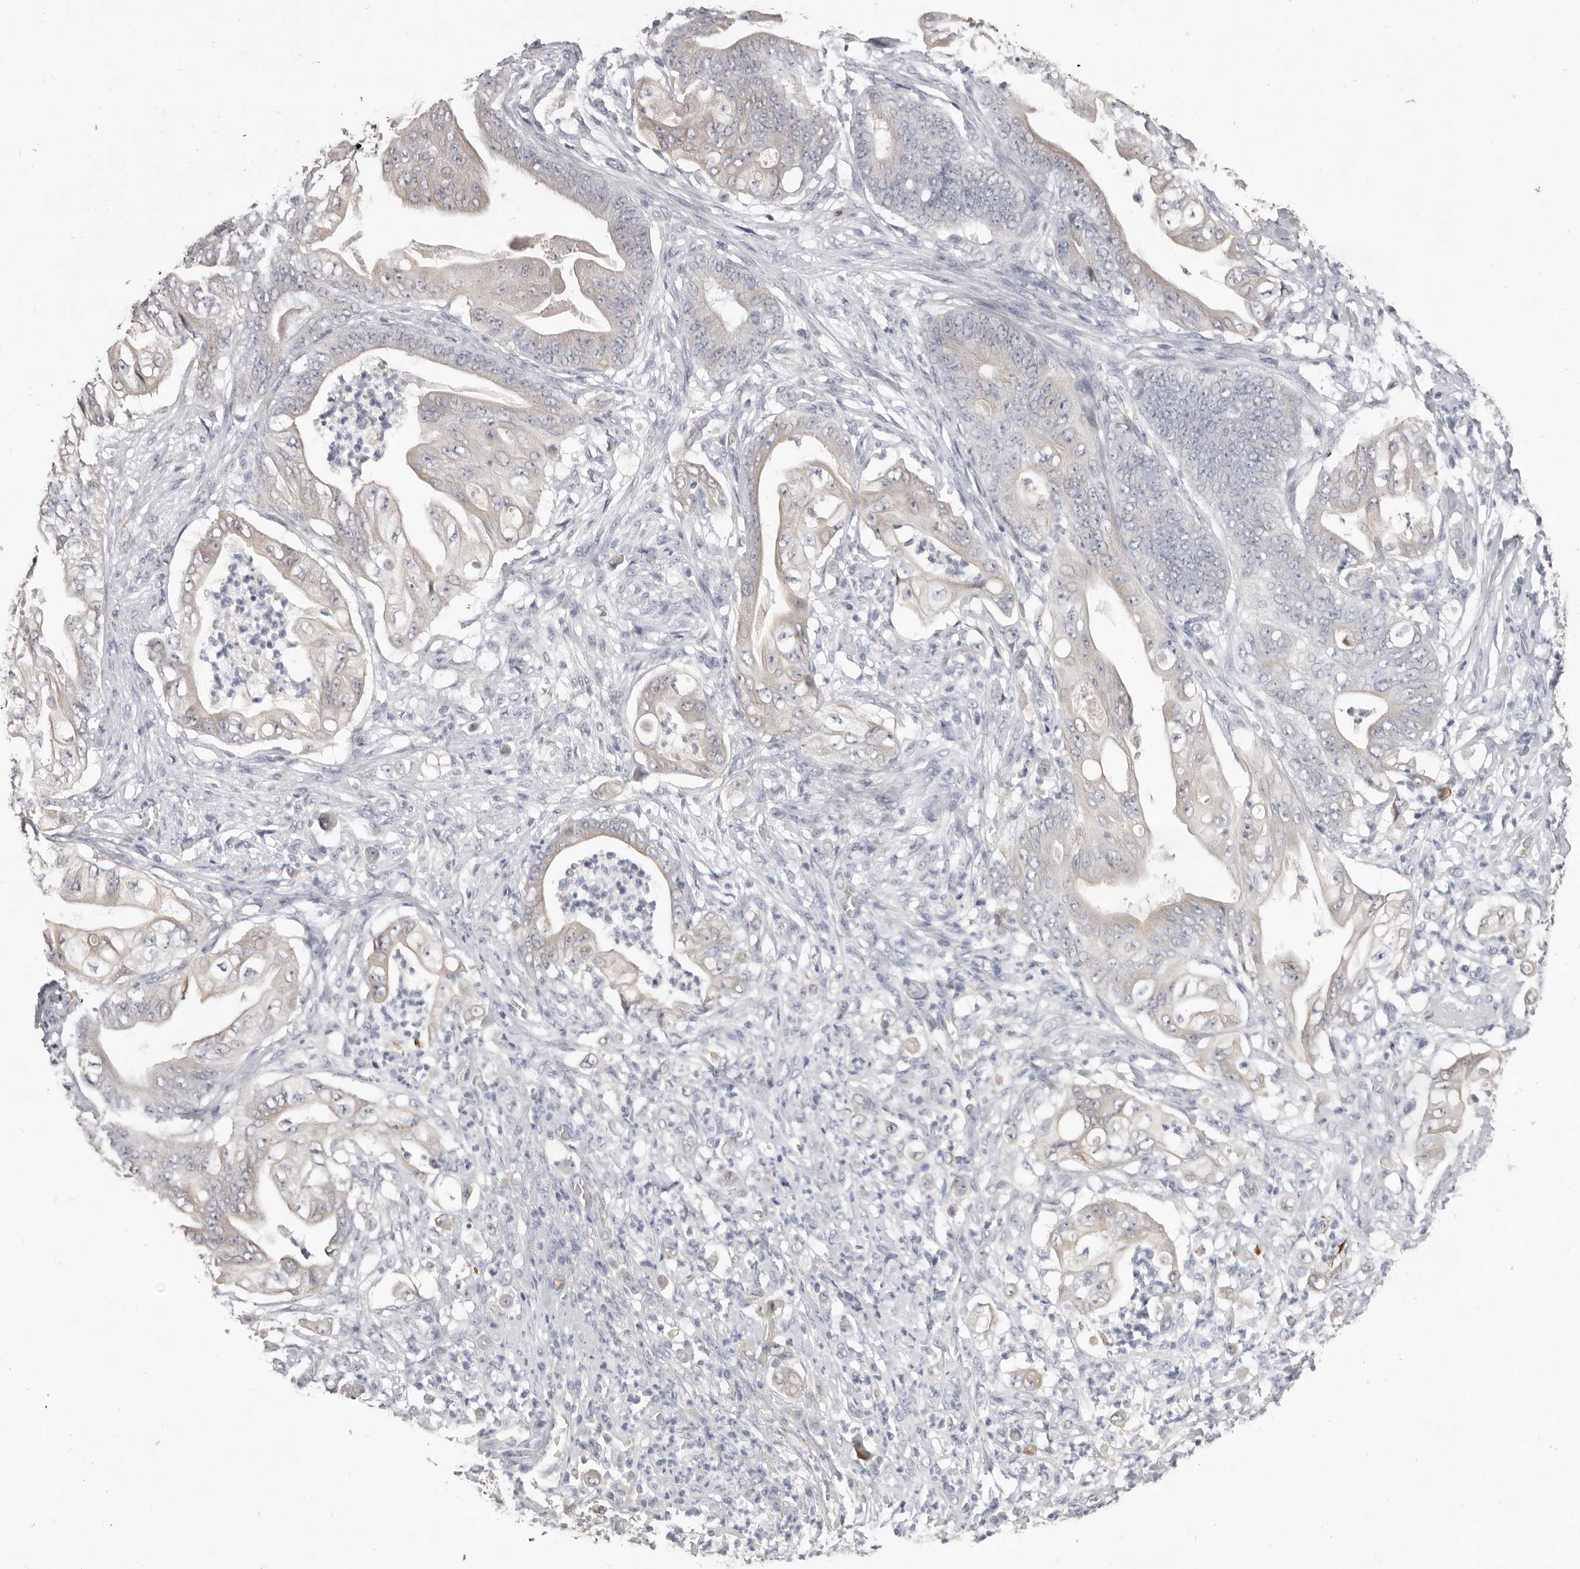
{"staining": {"intensity": "negative", "quantity": "none", "location": "none"}, "tissue": "stomach cancer", "cell_type": "Tumor cells", "image_type": "cancer", "snomed": [{"axis": "morphology", "description": "Adenocarcinoma, NOS"}, {"axis": "topography", "description": "Stomach"}], "caption": "Tumor cells show no significant protein staining in stomach cancer (adenocarcinoma).", "gene": "ZYG11B", "patient": {"sex": "female", "age": 73}}